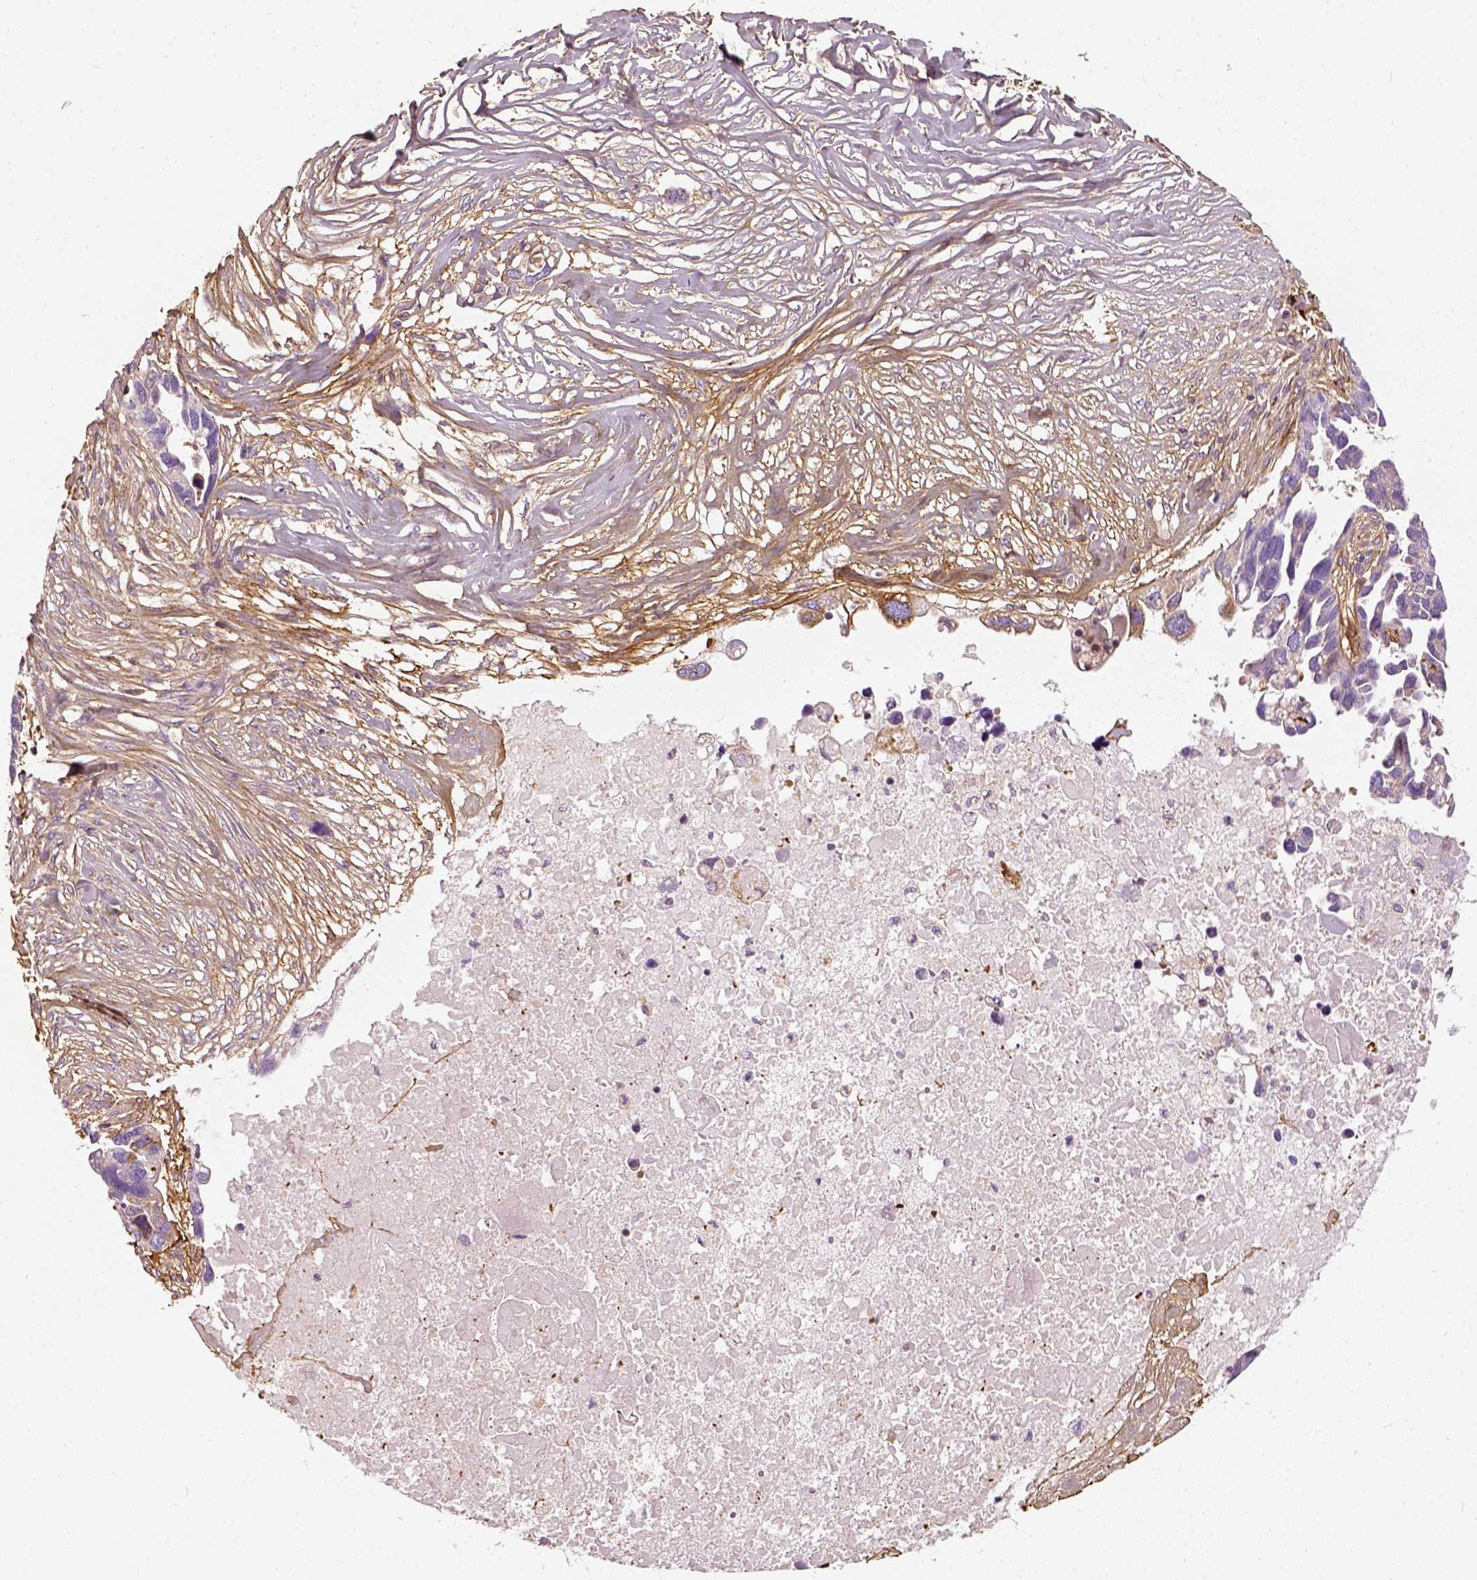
{"staining": {"intensity": "negative", "quantity": "none", "location": "none"}, "tissue": "ovarian cancer", "cell_type": "Tumor cells", "image_type": "cancer", "snomed": [{"axis": "morphology", "description": "Cystadenocarcinoma, serous, NOS"}, {"axis": "topography", "description": "Ovary"}], "caption": "This photomicrograph is of ovarian cancer (serous cystadenocarcinoma) stained with IHC to label a protein in brown with the nuclei are counter-stained blue. There is no staining in tumor cells.", "gene": "COL6A2", "patient": {"sex": "female", "age": 54}}